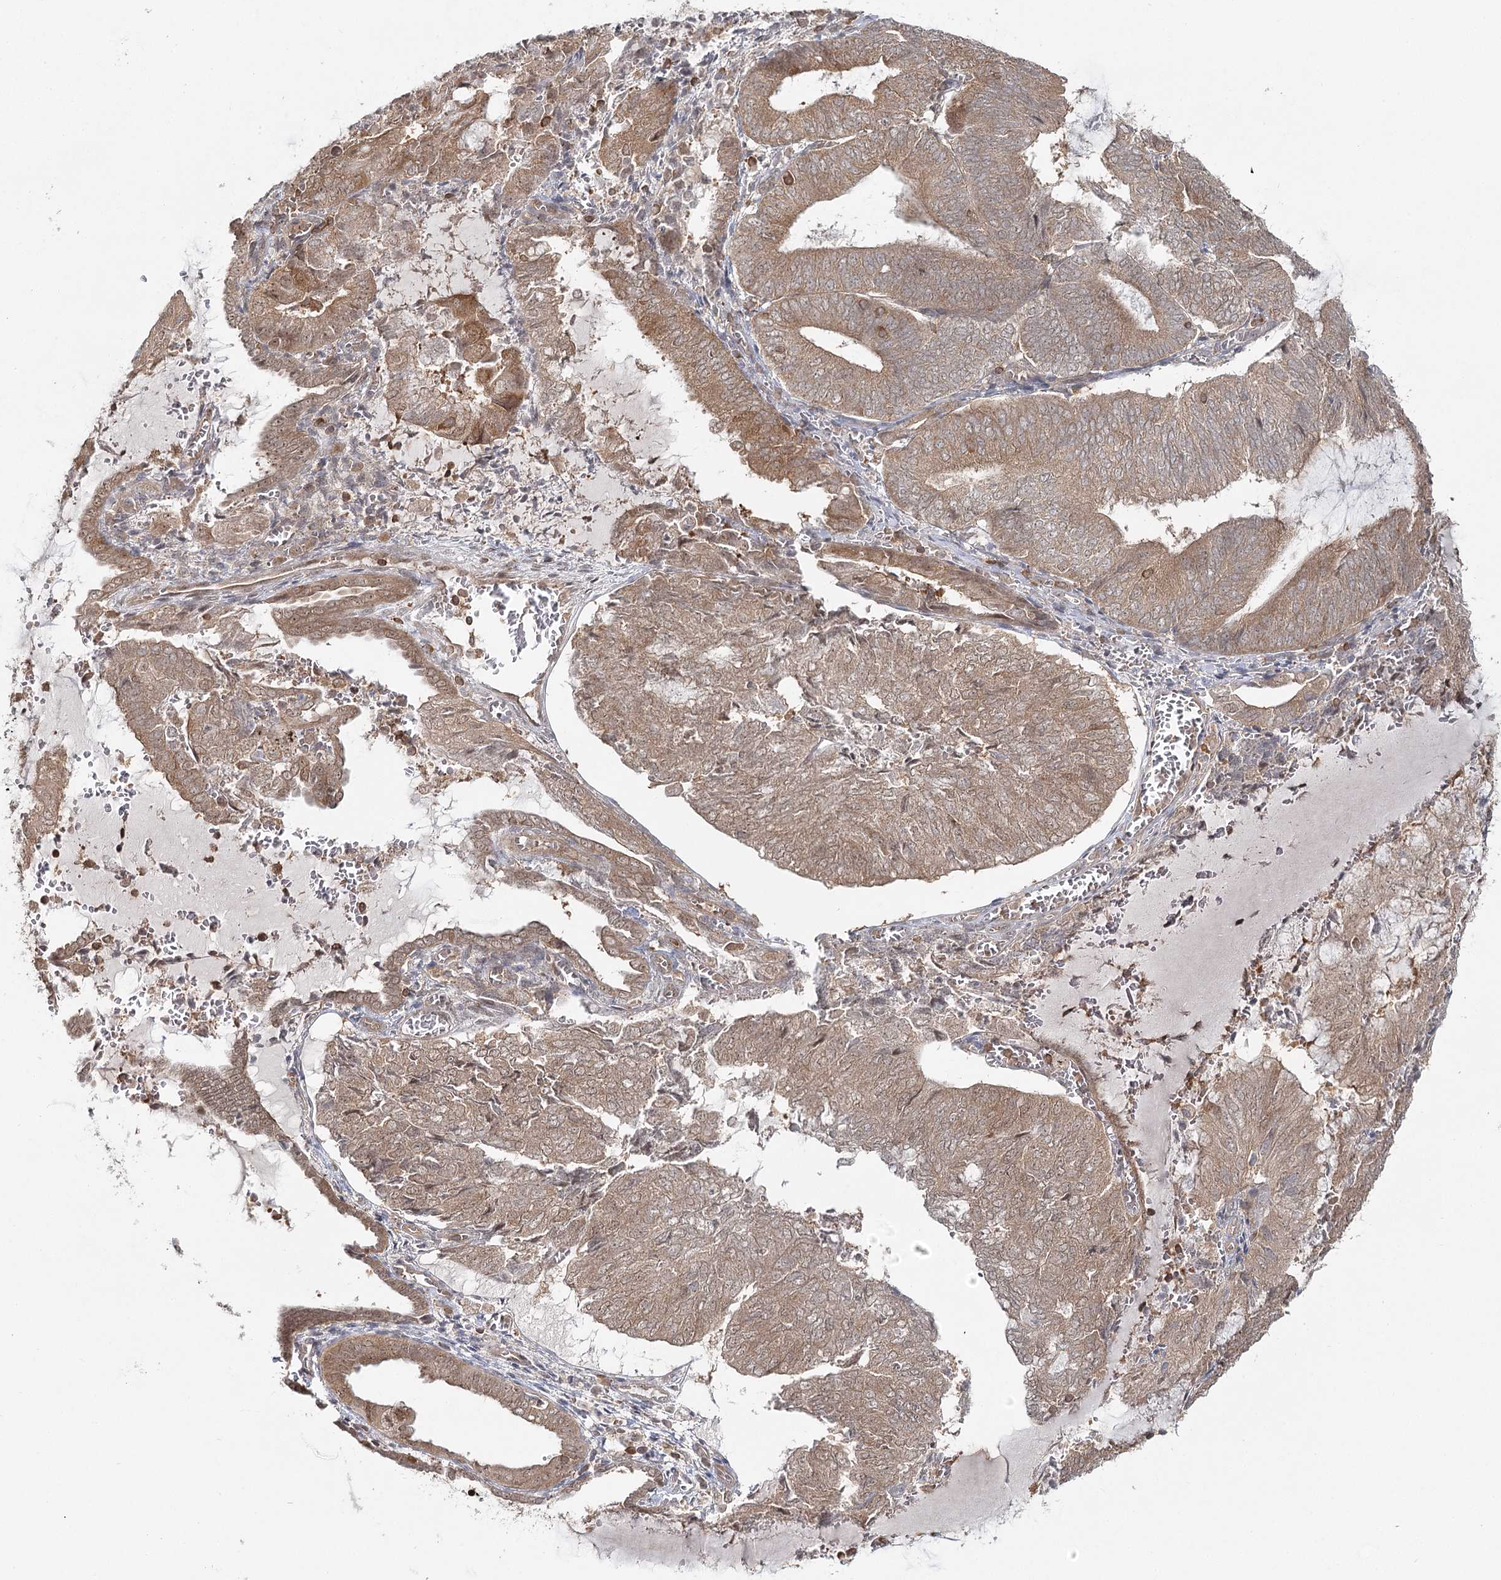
{"staining": {"intensity": "moderate", "quantity": ">75%", "location": "cytoplasmic/membranous"}, "tissue": "endometrial cancer", "cell_type": "Tumor cells", "image_type": "cancer", "snomed": [{"axis": "morphology", "description": "Adenocarcinoma, NOS"}, {"axis": "topography", "description": "Endometrium"}], "caption": "The micrograph demonstrates staining of adenocarcinoma (endometrial), revealing moderate cytoplasmic/membranous protein staining (brown color) within tumor cells.", "gene": "FAM120B", "patient": {"sex": "female", "age": 81}}